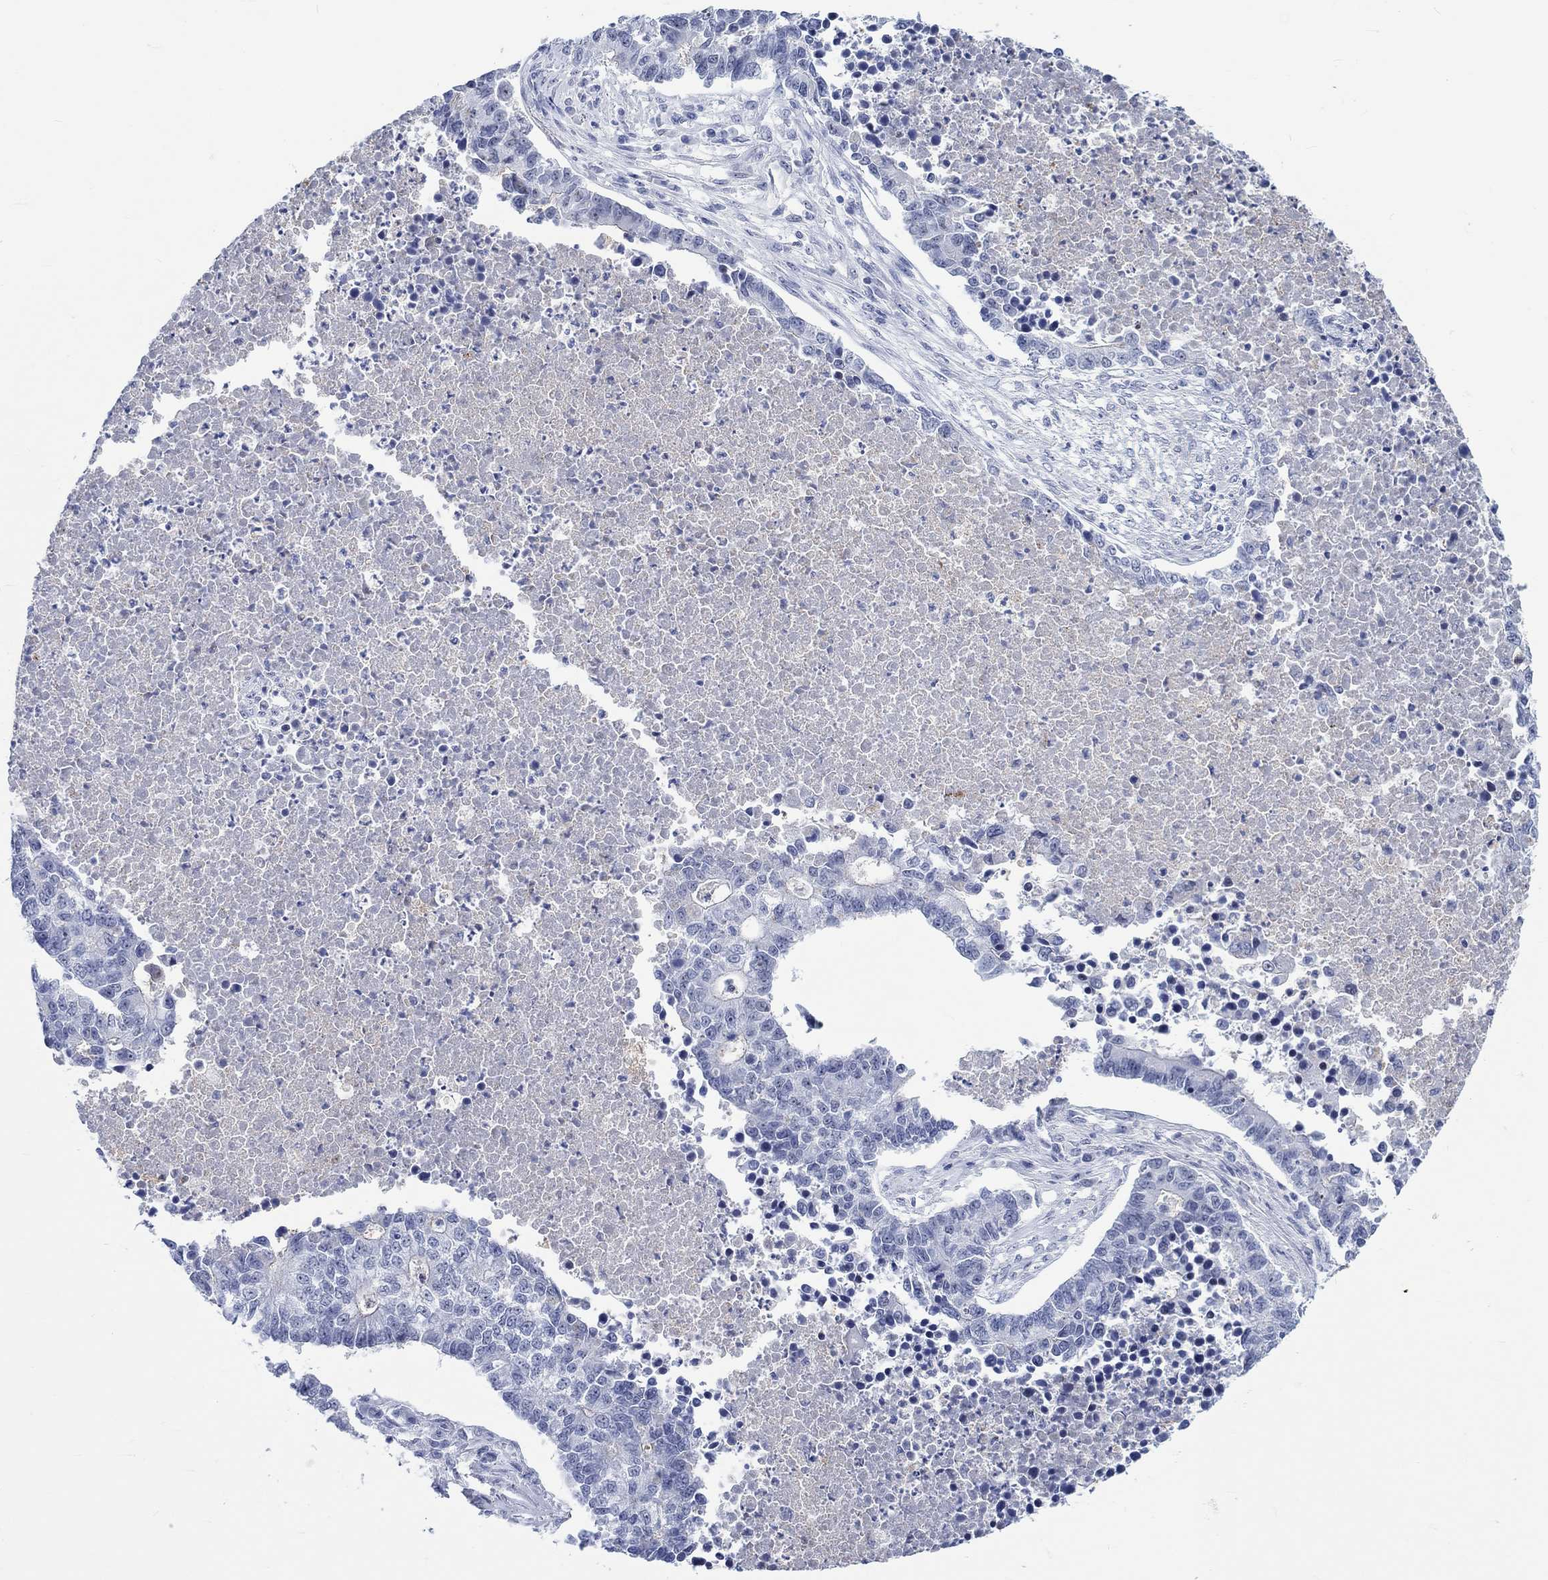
{"staining": {"intensity": "weak", "quantity": "<25%", "location": "nuclear"}, "tissue": "lung cancer", "cell_type": "Tumor cells", "image_type": "cancer", "snomed": [{"axis": "morphology", "description": "Adenocarcinoma, NOS"}, {"axis": "topography", "description": "Lung"}], "caption": "The image demonstrates no significant staining in tumor cells of adenocarcinoma (lung).", "gene": "ZNF446", "patient": {"sex": "male", "age": 57}}